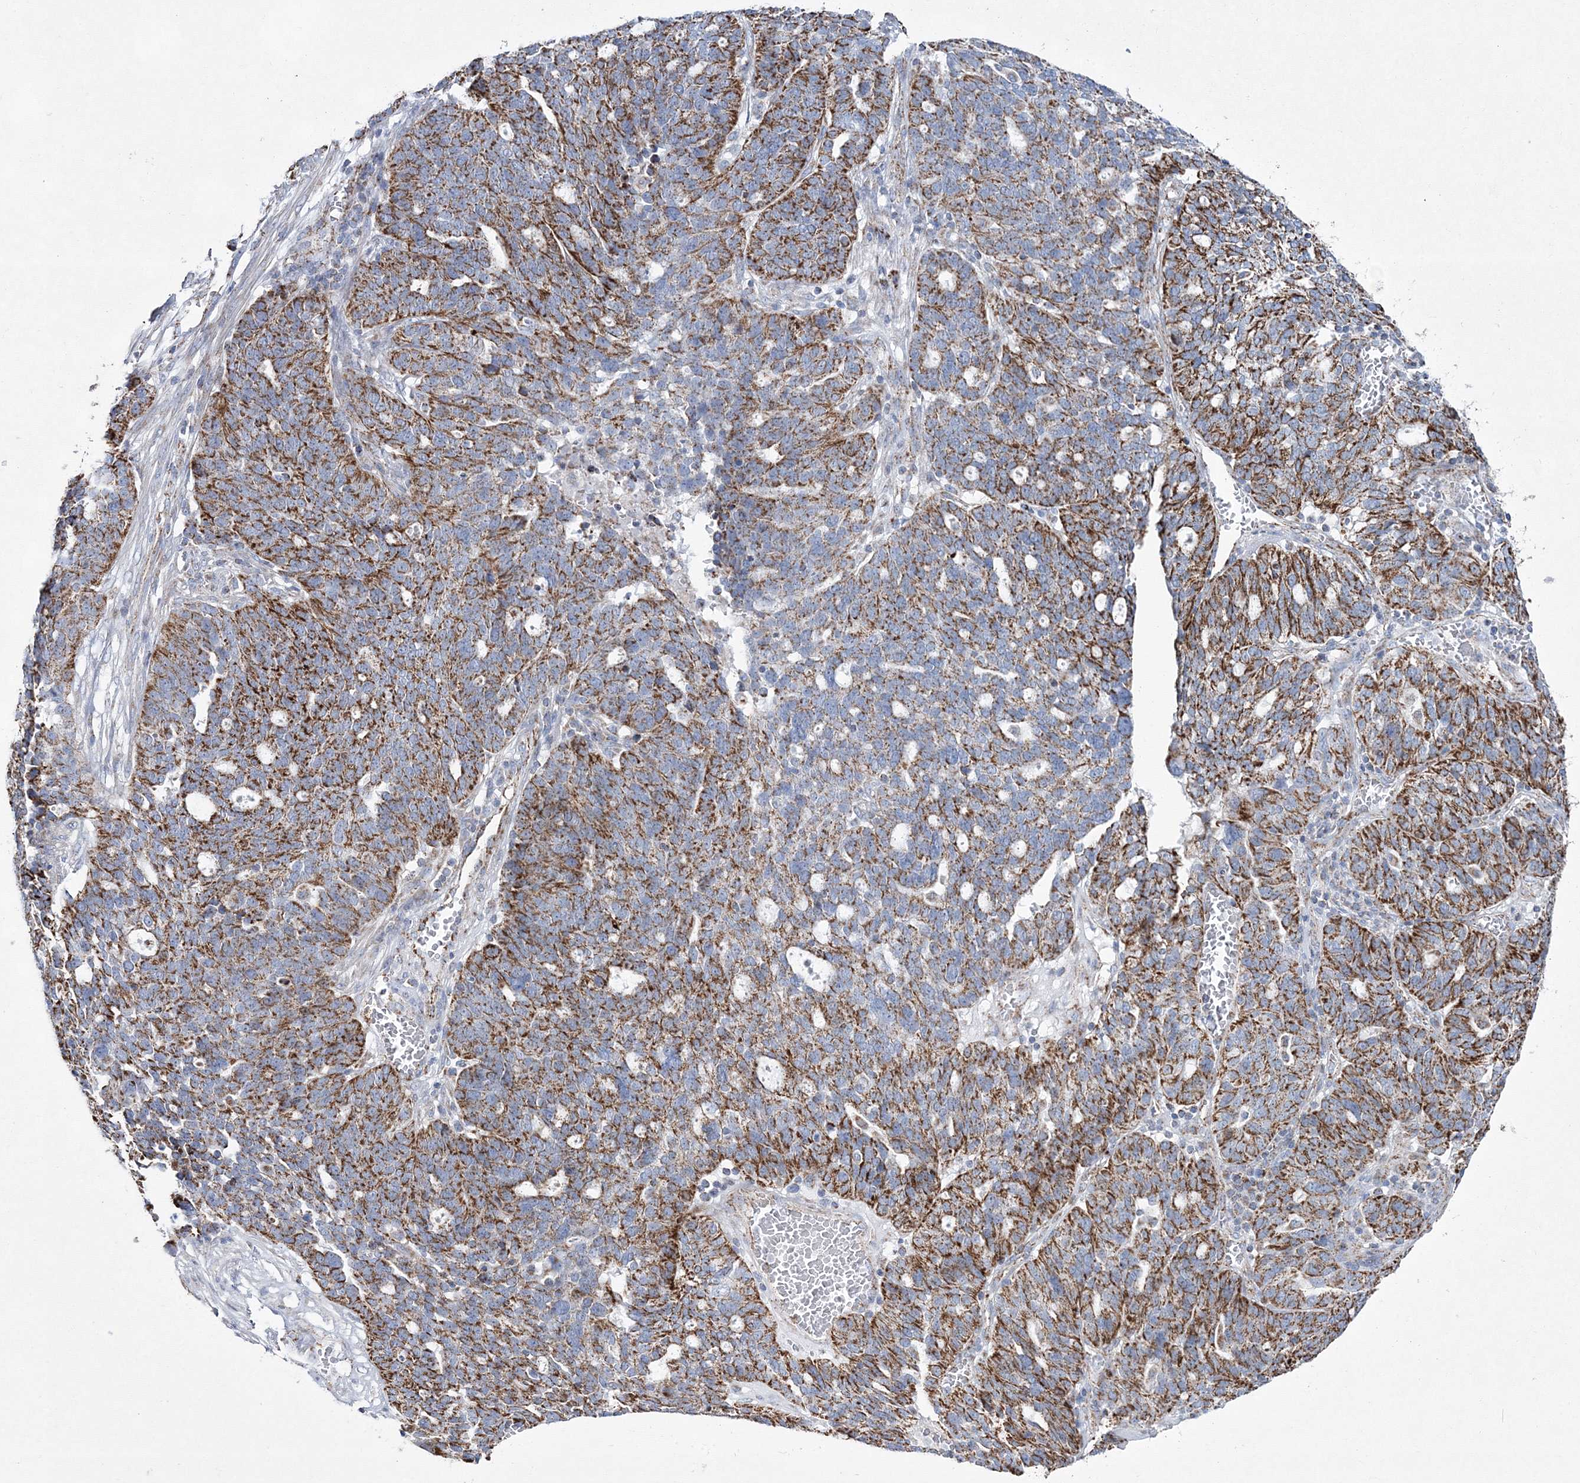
{"staining": {"intensity": "strong", "quantity": ">75%", "location": "cytoplasmic/membranous"}, "tissue": "ovarian cancer", "cell_type": "Tumor cells", "image_type": "cancer", "snomed": [{"axis": "morphology", "description": "Cystadenocarcinoma, serous, NOS"}, {"axis": "topography", "description": "Ovary"}], "caption": "Serous cystadenocarcinoma (ovarian) stained with a protein marker shows strong staining in tumor cells.", "gene": "HIBCH", "patient": {"sex": "female", "age": 59}}